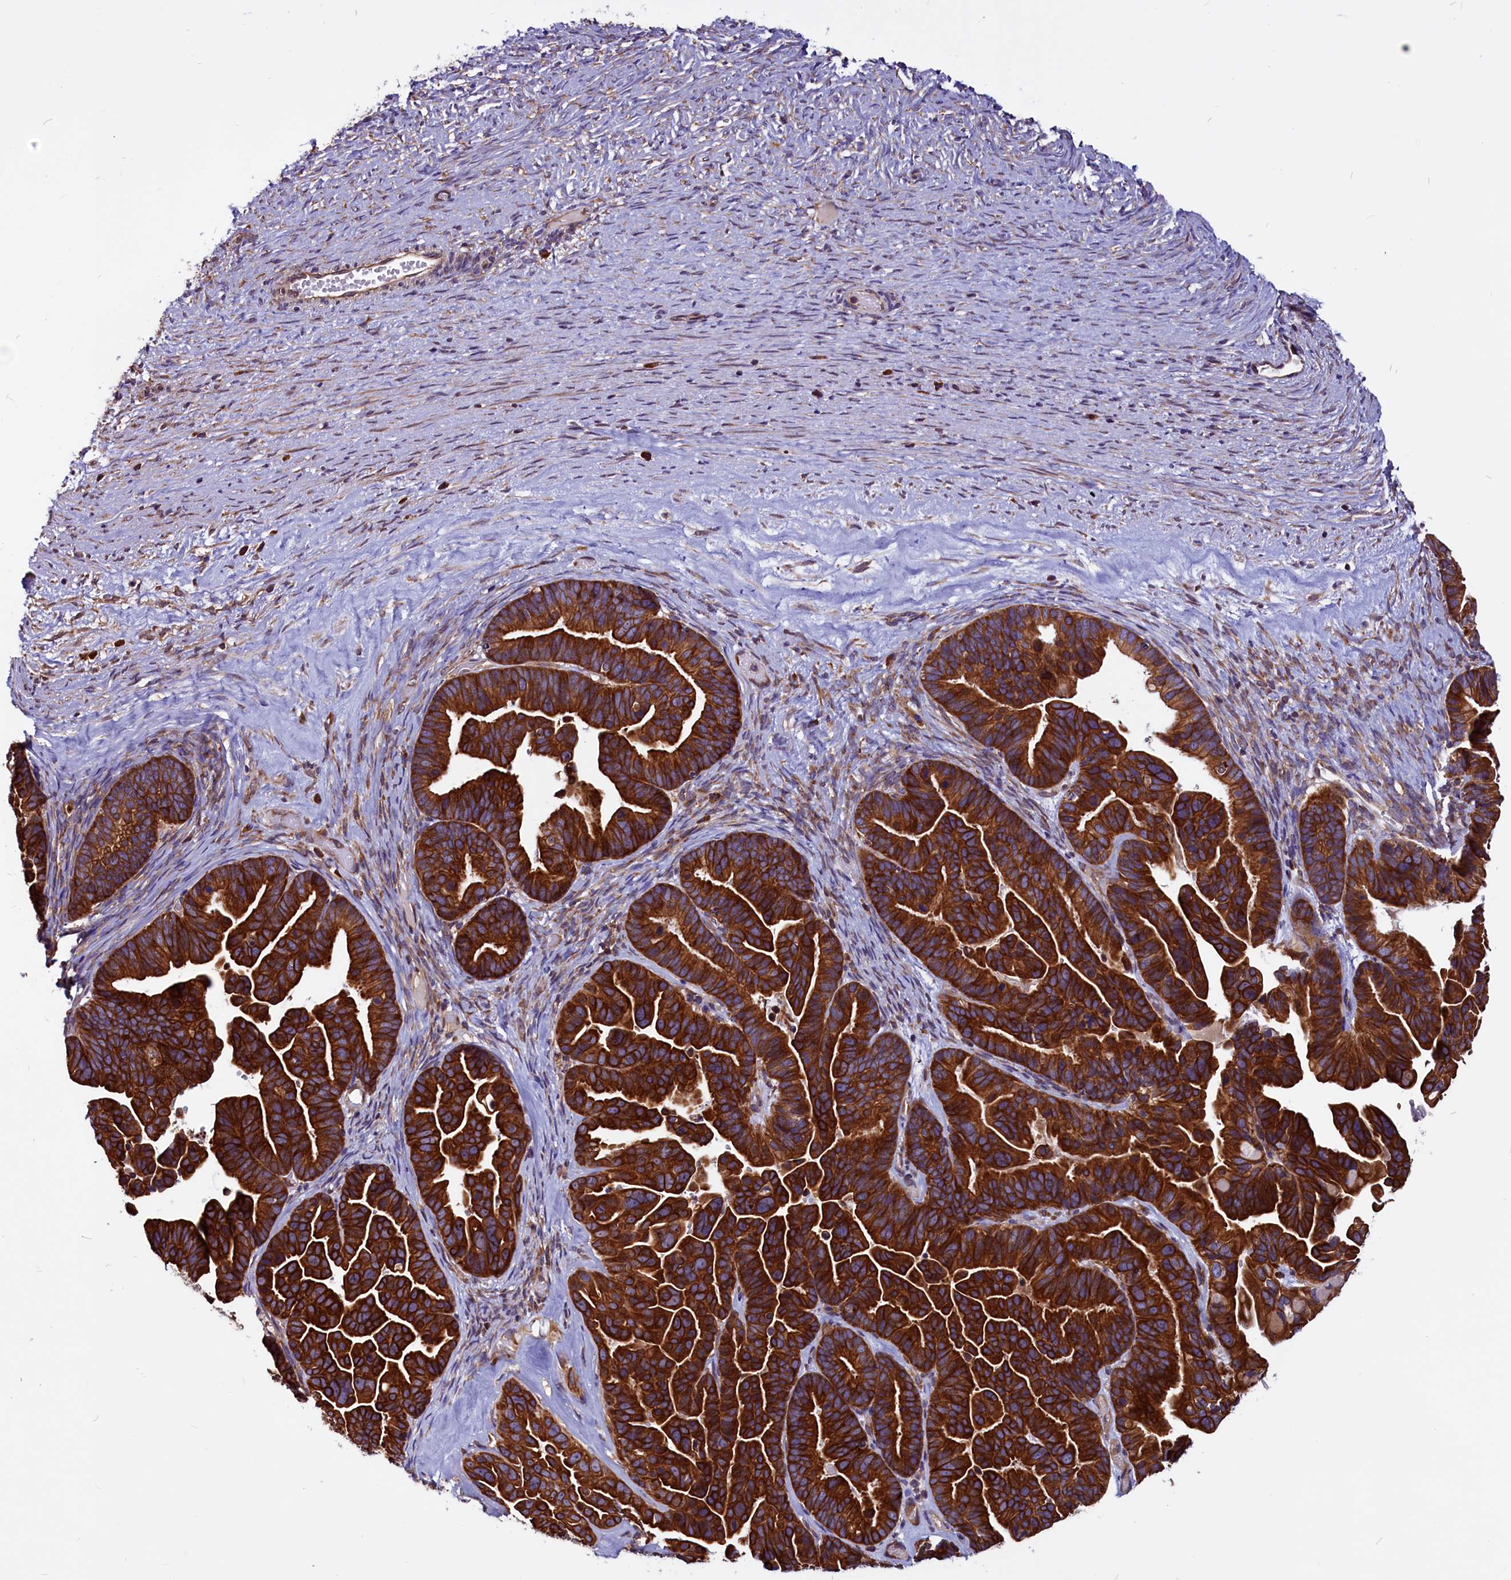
{"staining": {"intensity": "strong", "quantity": ">75%", "location": "cytoplasmic/membranous"}, "tissue": "ovarian cancer", "cell_type": "Tumor cells", "image_type": "cancer", "snomed": [{"axis": "morphology", "description": "Cystadenocarcinoma, serous, NOS"}, {"axis": "topography", "description": "Ovary"}], "caption": "Immunohistochemical staining of ovarian cancer shows strong cytoplasmic/membranous protein expression in about >75% of tumor cells.", "gene": "EIF3G", "patient": {"sex": "female", "age": 56}}